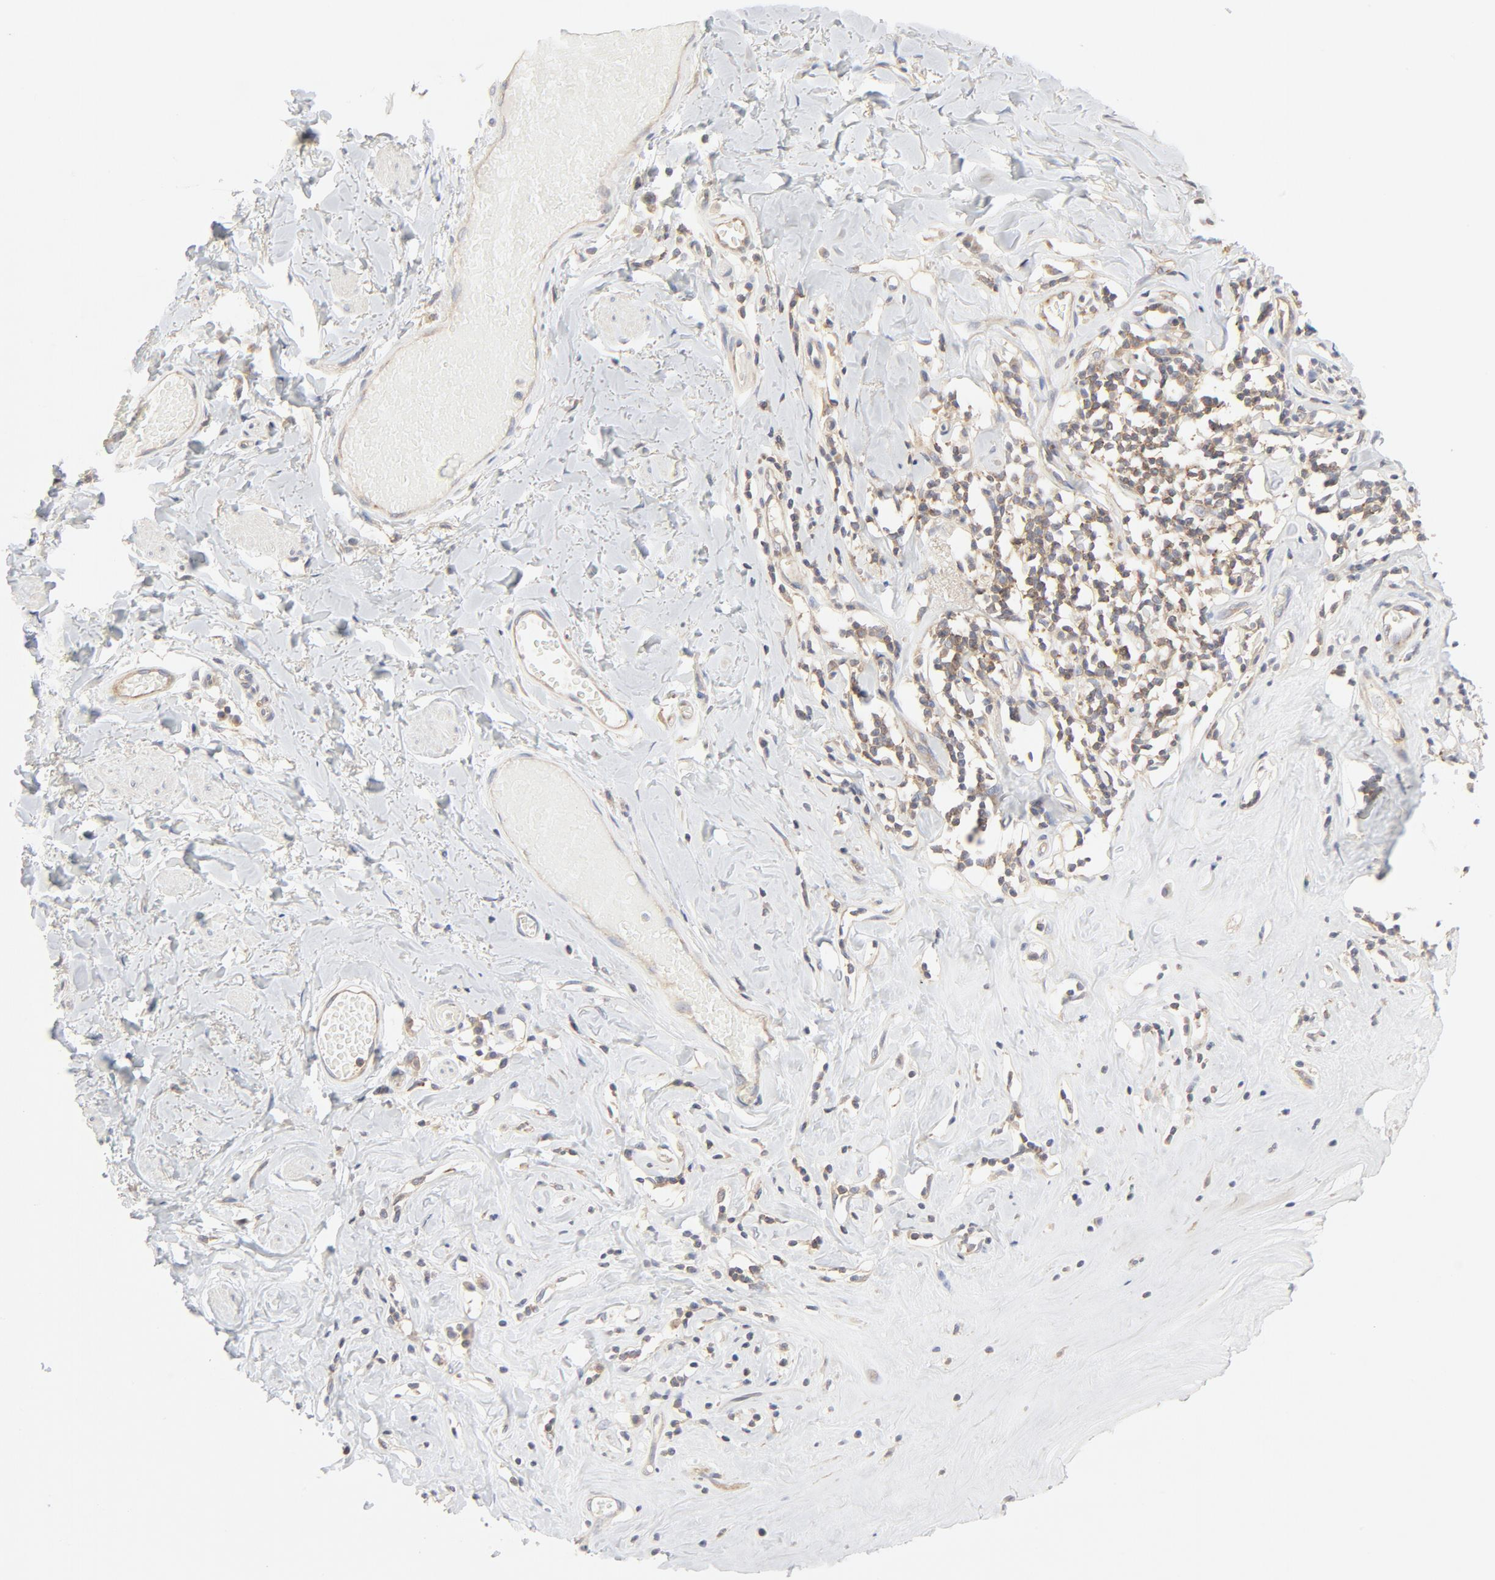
{"staining": {"intensity": "weak", "quantity": "<25%", "location": "cytoplasmic/membranous"}, "tissue": "skin", "cell_type": "Epidermal cells", "image_type": "normal", "snomed": [{"axis": "morphology", "description": "Normal tissue, NOS"}, {"axis": "morphology", "description": "Inflammation, NOS"}, {"axis": "topography", "description": "Vulva"}], "caption": "Immunohistochemical staining of benign skin demonstrates no significant staining in epidermal cells.", "gene": "RABEP1", "patient": {"sex": "female", "age": 84}}